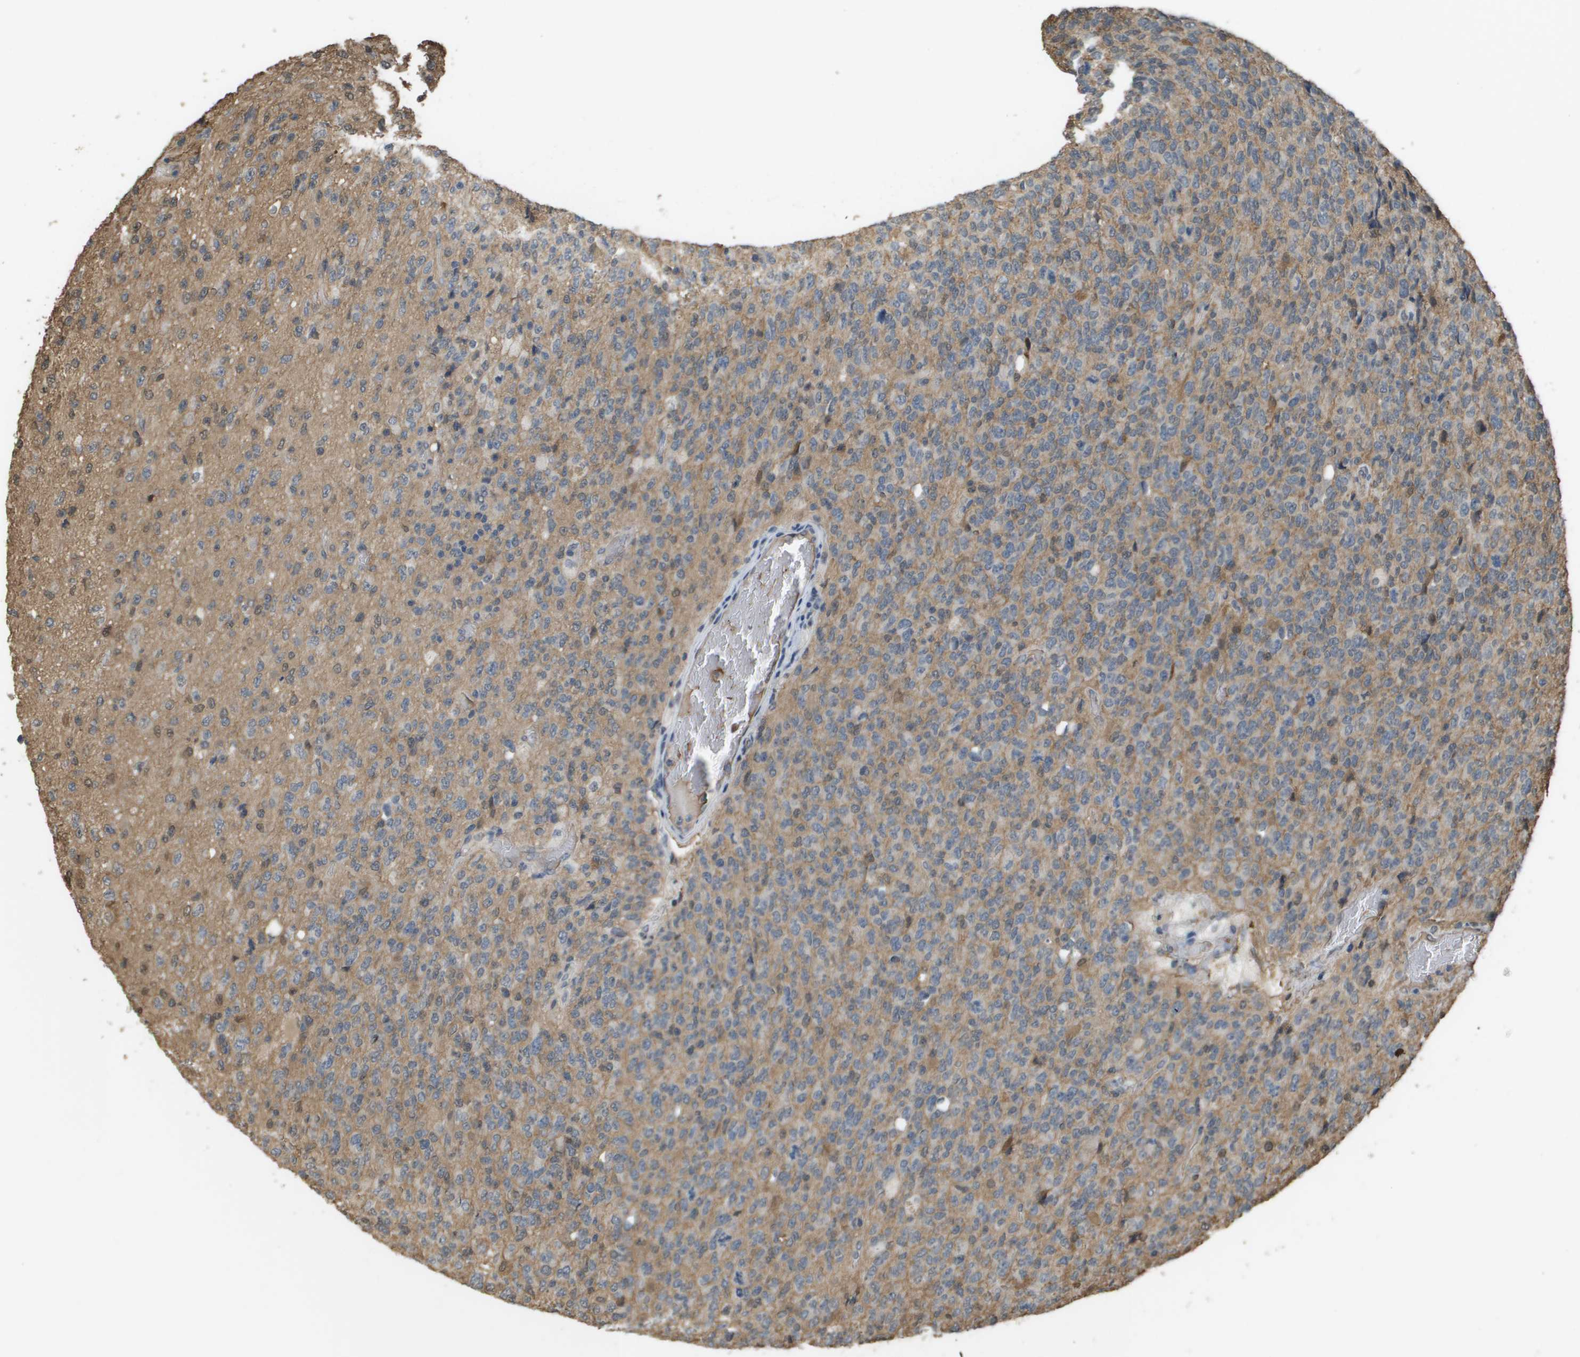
{"staining": {"intensity": "weak", "quantity": "<25%", "location": "nuclear"}, "tissue": "glioma", "cell_type": "Tumor cells", "image_type": "cancer", "snomed": [{"axis": "morphology", "description": "Glioma, malignant, High grade"}, {"axis": "topography", "description": "pancreas cauda"}], "caption": "Immunohistochemistry image of neoplastic tissue: human malignant glioma (high-grade) stained with DAB shows no significant protein staining in tumor cells.", "gene": "NDRG2", "patient": {"sex": "male", "age": 60}}